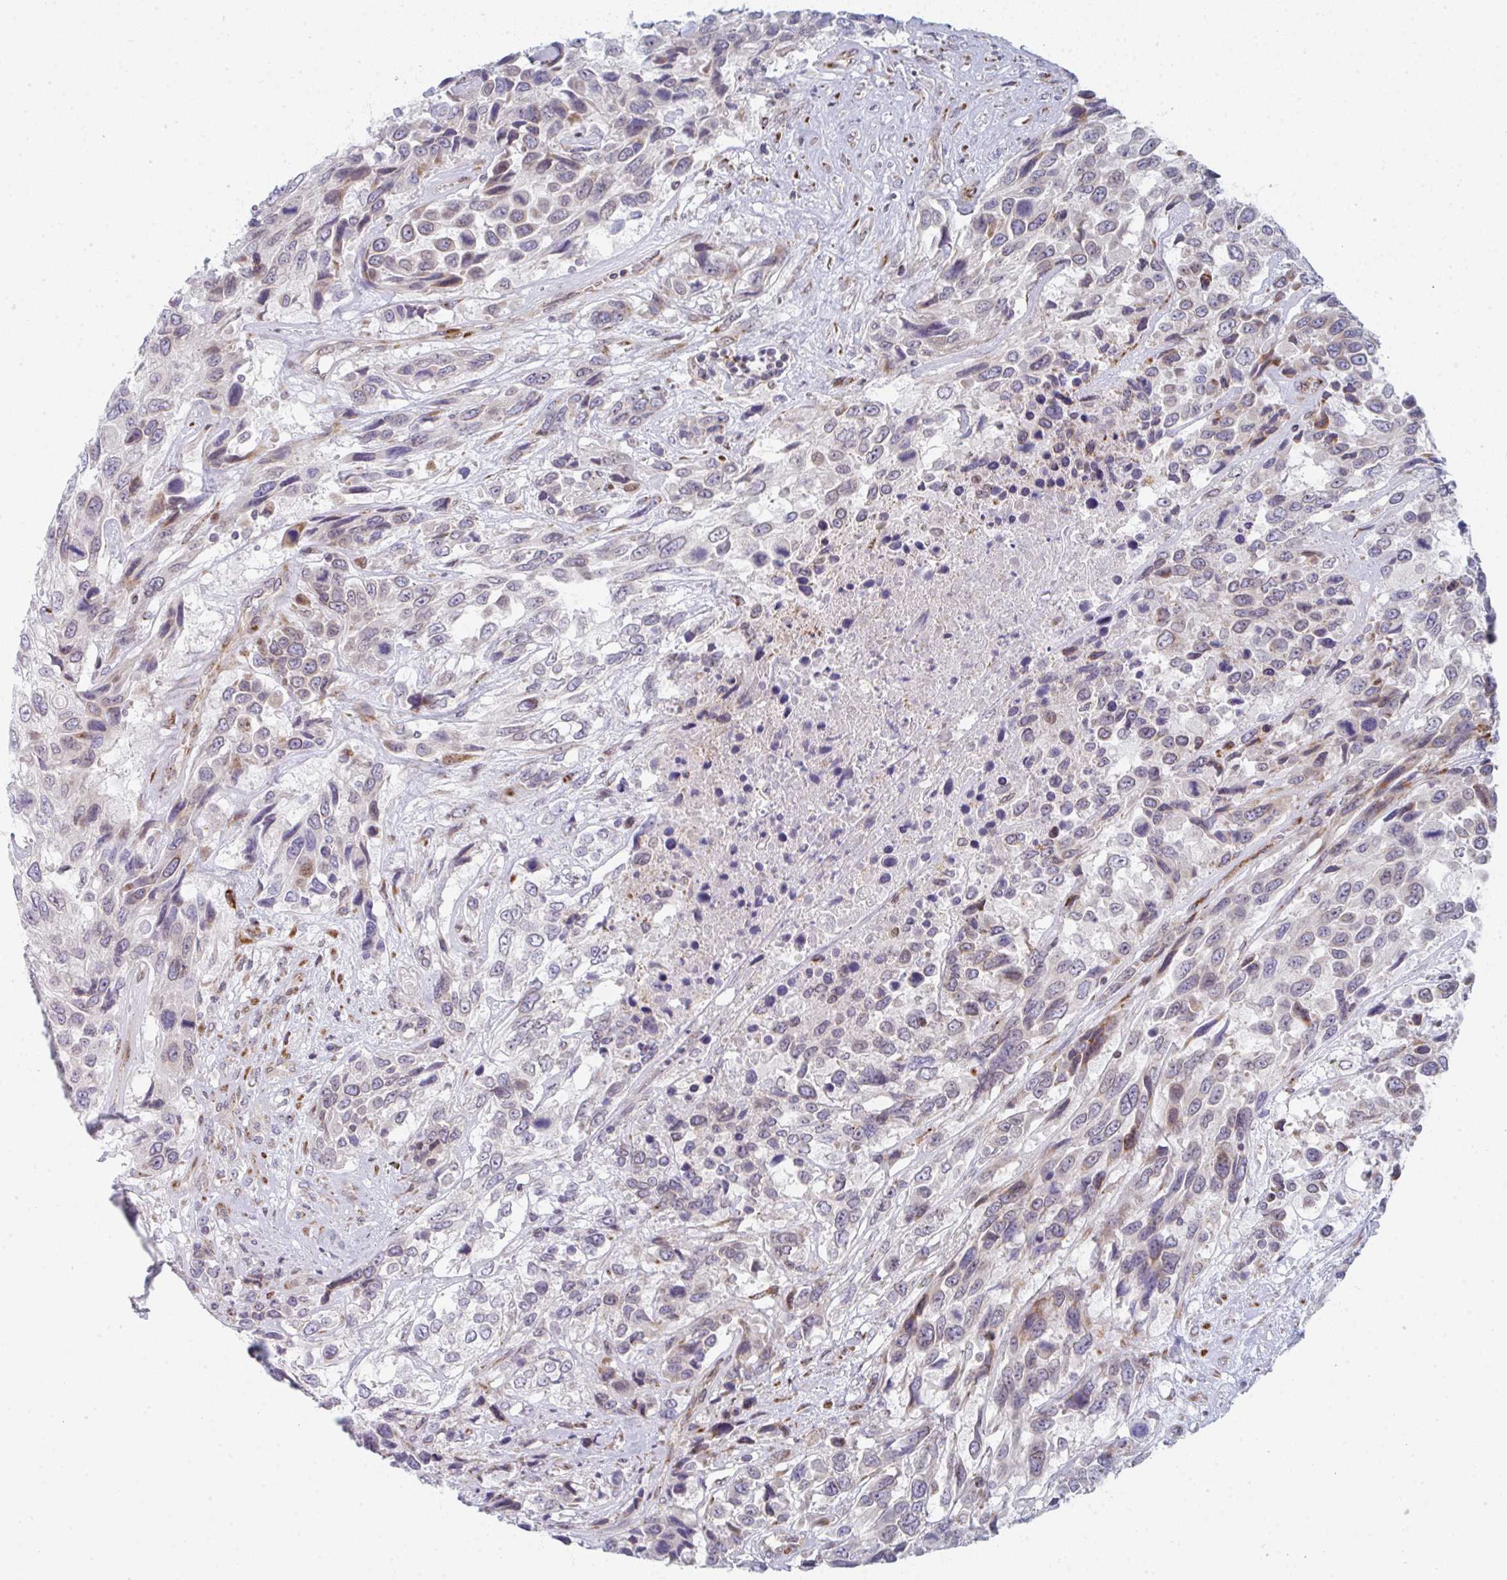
{"staining": {"intensity": "weak", "quantity": "<25%", "location": "nuclear"}, "tissue": "urothelial cancer", "cell_type": "Tumor cells", "image_type": "cancer", "snomed": [{"axis": "morphology", "description": "Urothelial carcinoma, High grade"}, {"axis": "topography", "description": "Urinary bladder"}], "caption": "Urothelial cancer stained for a protein using IHC exhibits no positivity tumor cells.", "gene": "PRKCH", "patient": {"sex": "female", "age": 70}}